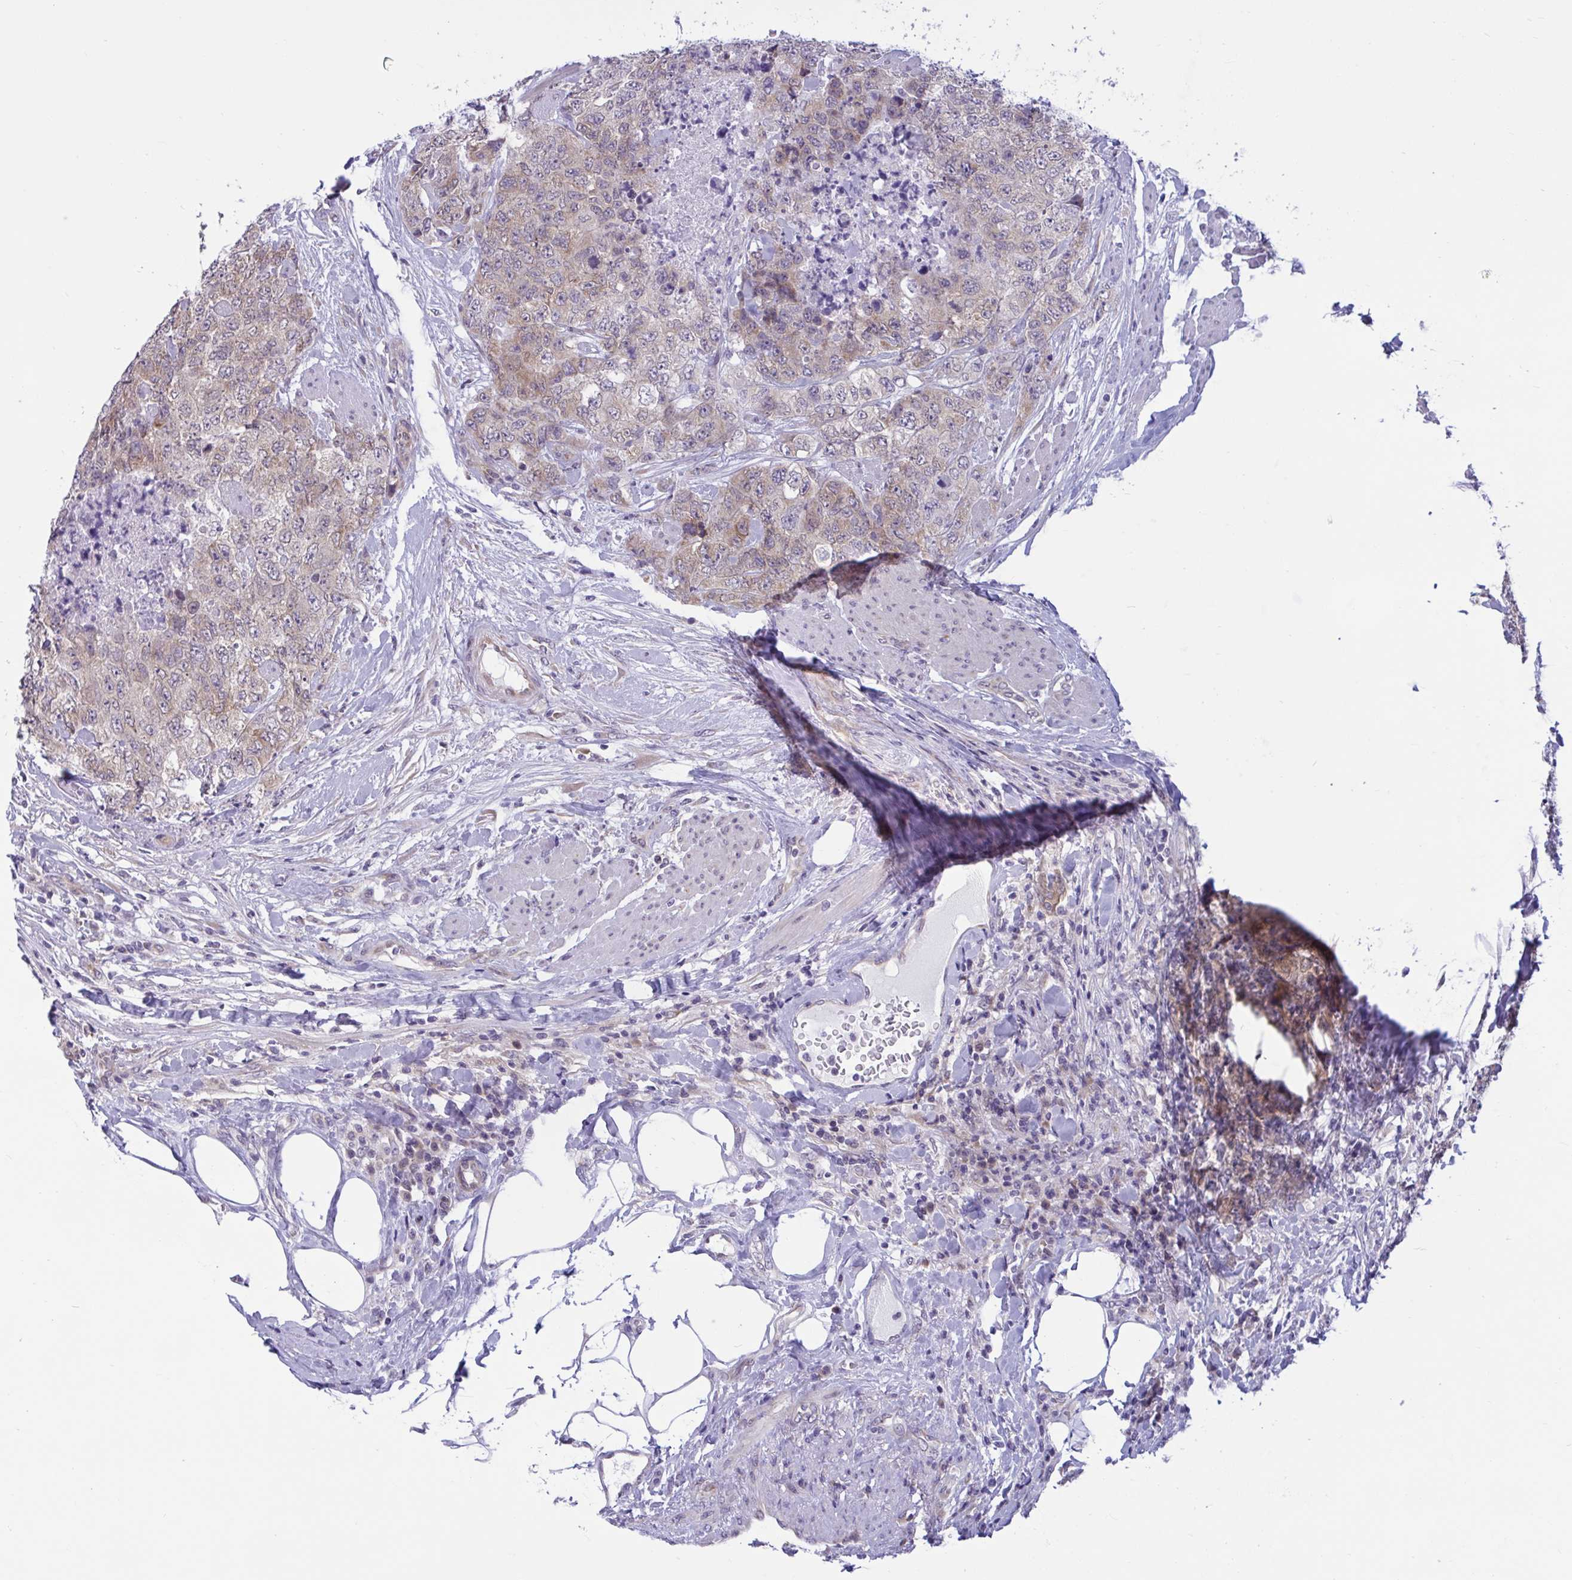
{"staining": {"intensity": "weak", "quantity": ">75%", "location": "cytoplasmic/membranous"}, "tissue": "urothelial cancer", "cell_type": "Tumor cells", "image_type": "cancer", "snomed": [{"axis": "morphology", "description": "Urothelial carcinoma, High grade"}, {"axis": "topography", "description": "Urinary bladder"}], "caption": "Human urothelial carcinoma (high-grade) stained for a protein (brown) demonstrates weak cytoplasmic/membranous positive staining in approximately >75% of tumor cells.", "gene": "CAMLG", "patient": {"sex": "female", "age": 78}}